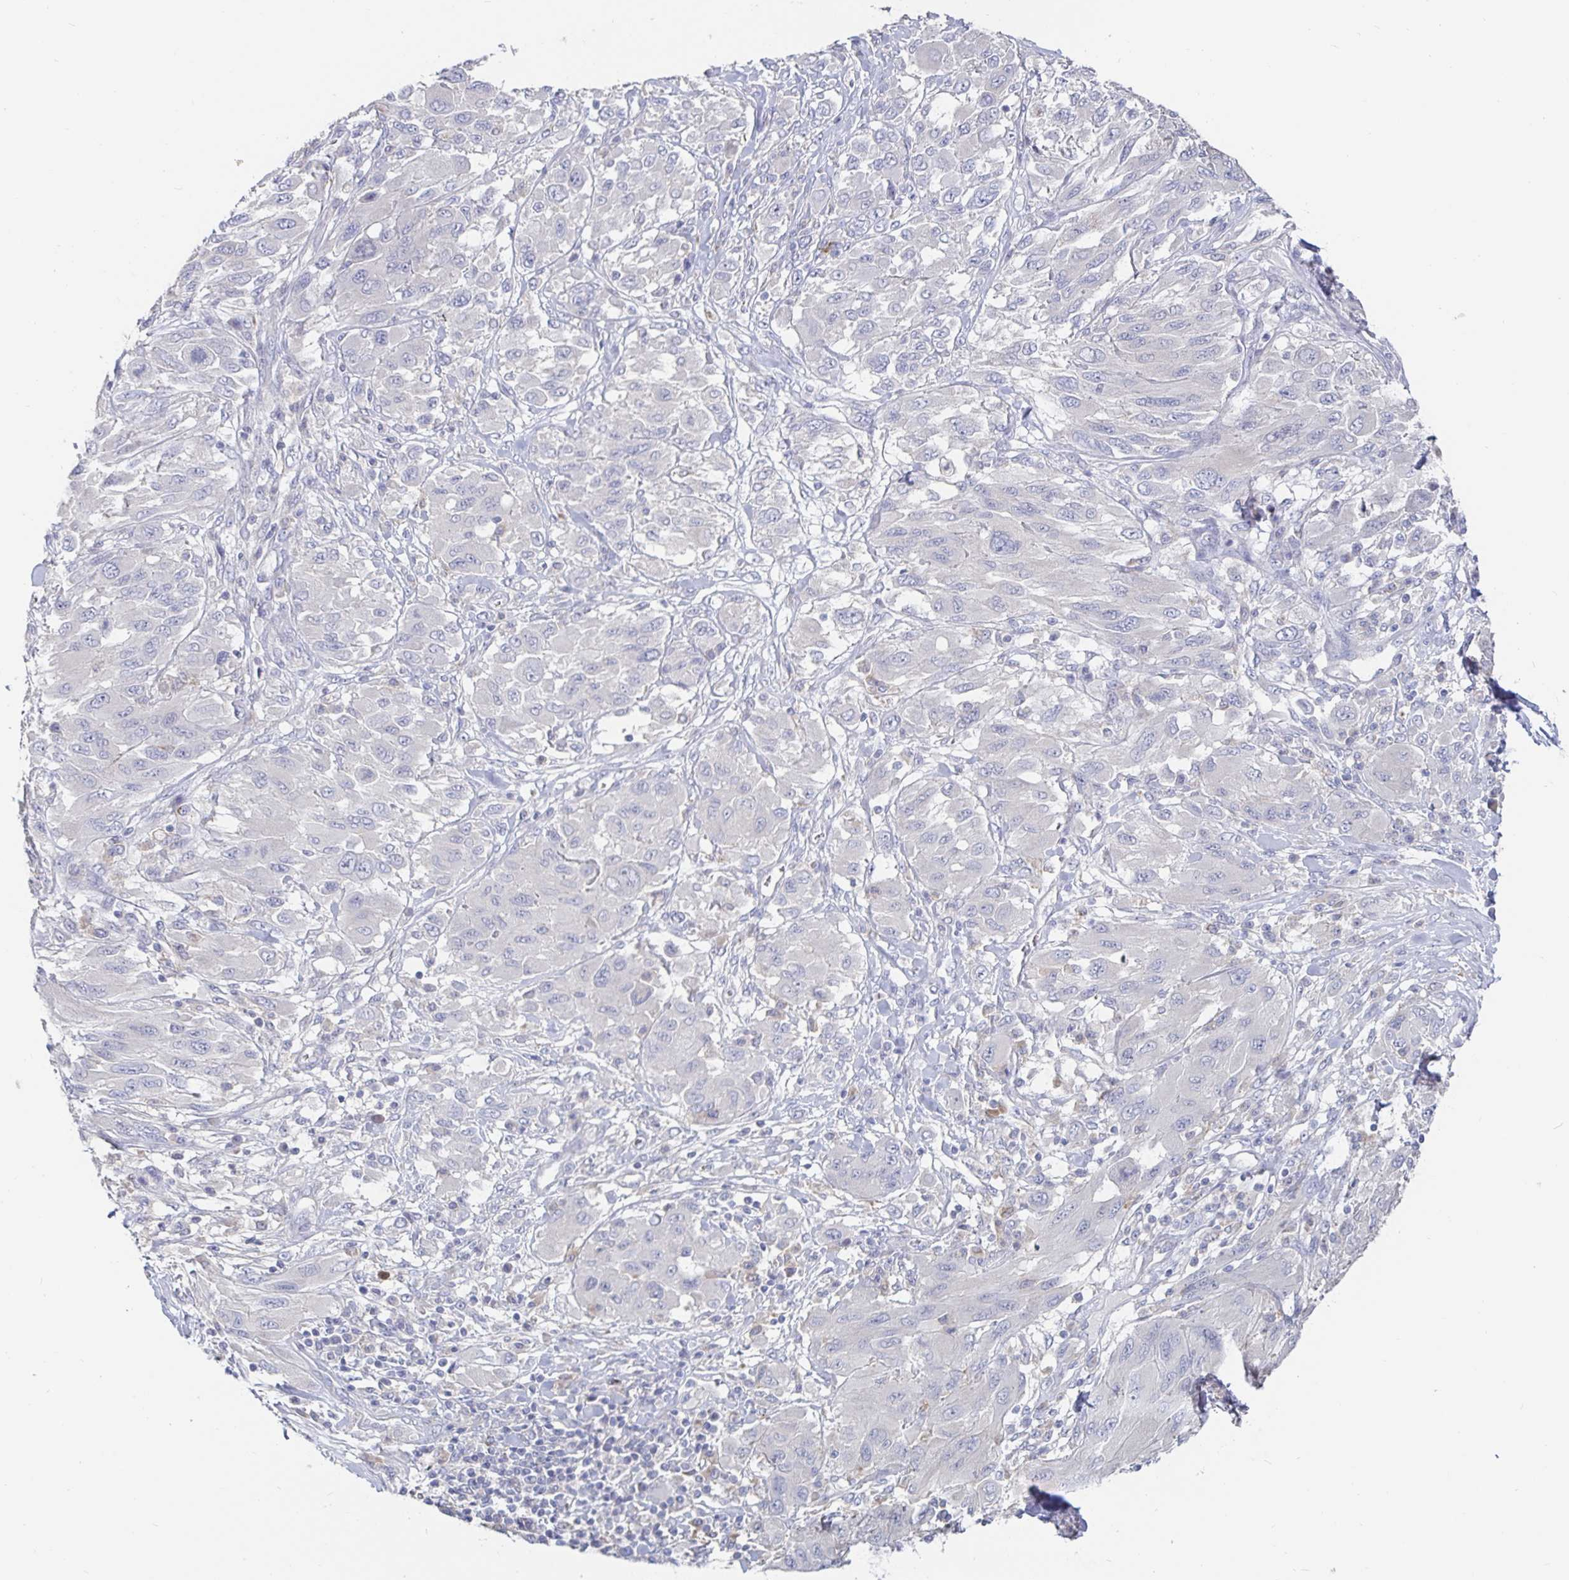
{"staining": {"intensity": "negative", "quantity": "none", "location": "none"}, "tissue": "melanoma", "cell_type": "Tumor cells", "image_type": "cancer", "snomed": [{"axis": "morphology", "description": "Malignant melanoma, NOS"}, {"axis": "topography", "description": "Skin"}], "caption": "The micrograph demonstrates no staining of tumor cells in malignant melanoma. (Immunohistochemistry (ihc), brightfield microscopy, high magnification).", "gene": "SPPL3", "patient": {"sex": "female", "age": 91}}